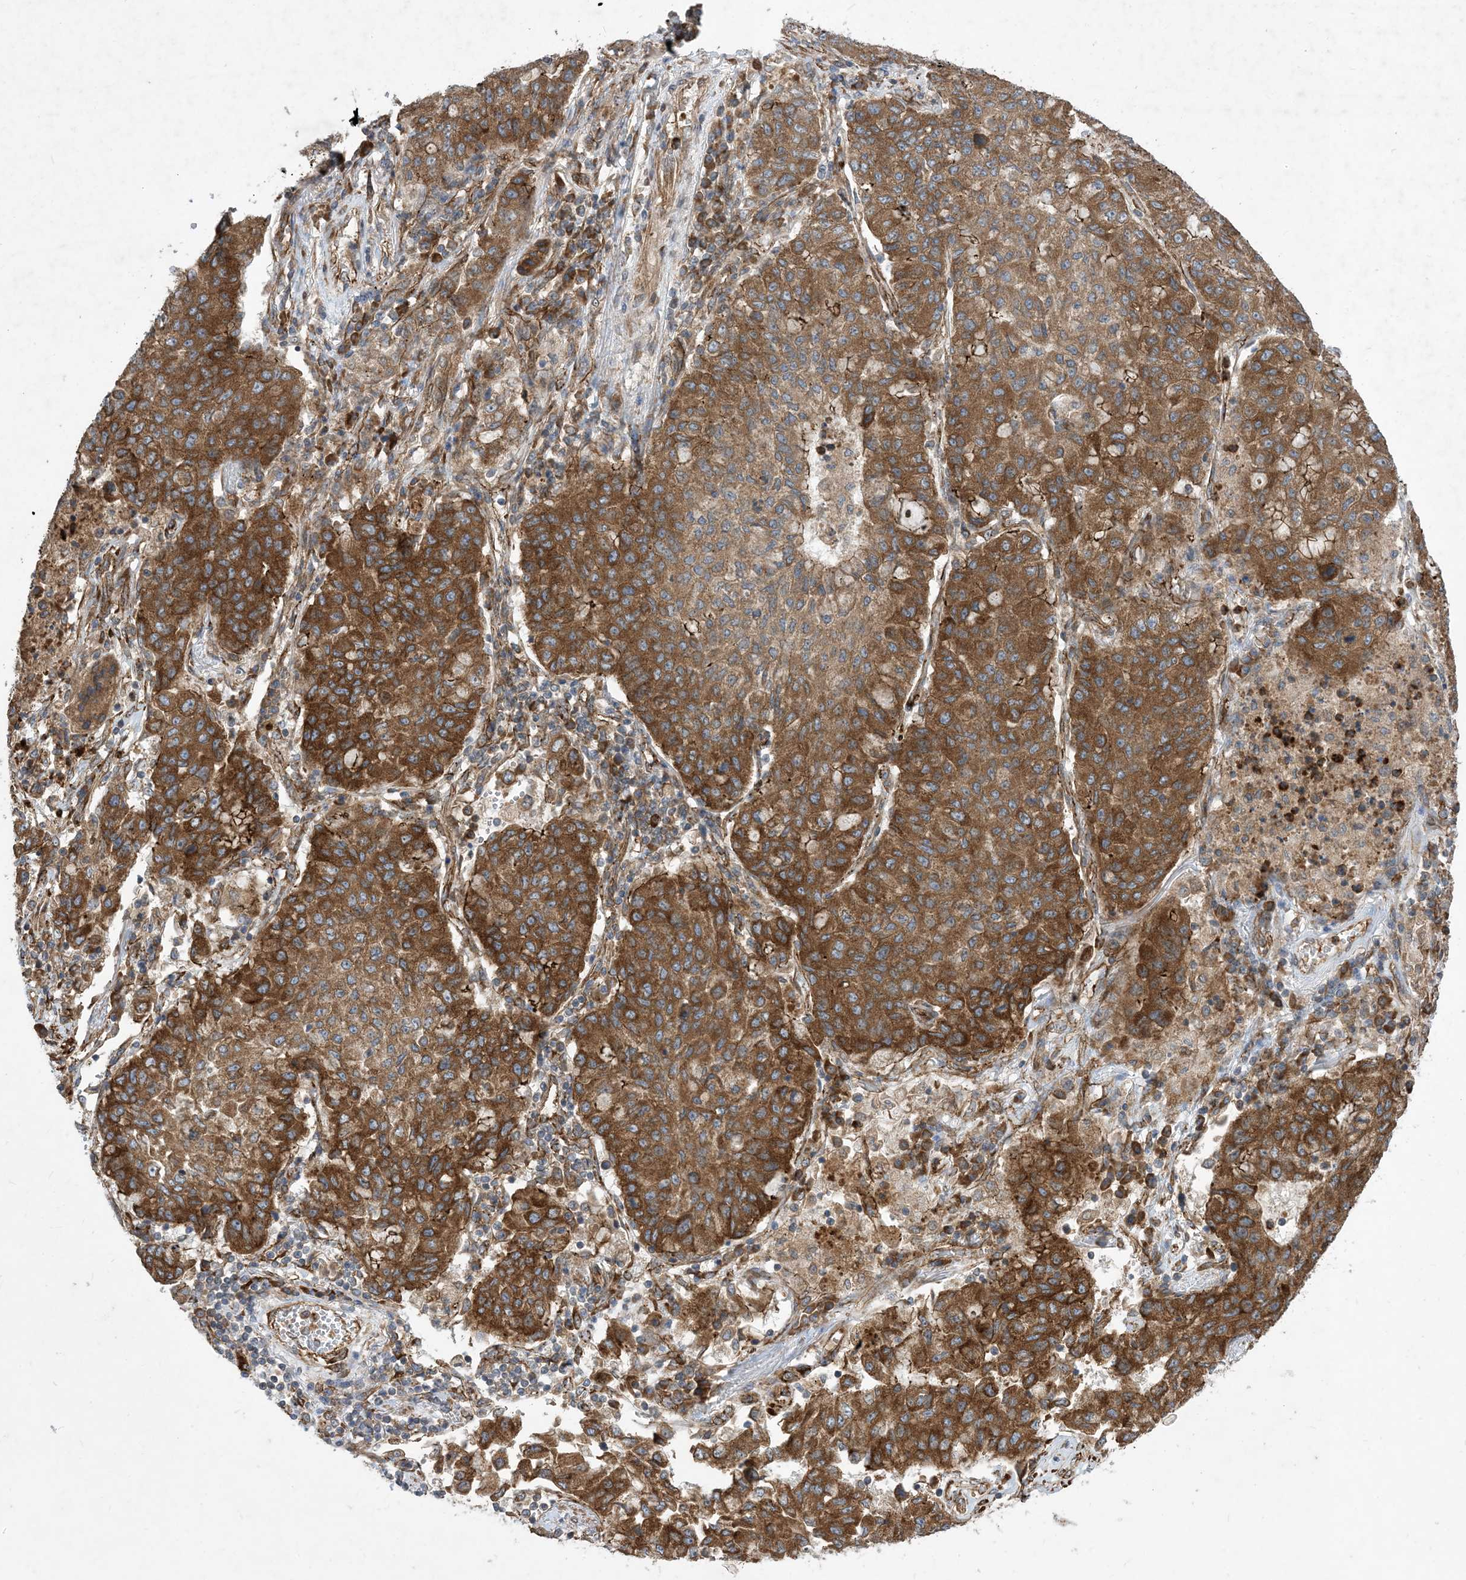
{"staining": {"intensity": "moderate", "quantity": ">75%", "location": "cytoplasmic/membranous"}, "tissue": "lung cancer", "cell_type": "Tumor cells", "image_type": "cancer", "snomed": [{"axis": "morphology", "description": "Squamous cell carcinoma, NOS"}, {"axis": "topography", "description": "Lung"}], "caption": "Protein analysis of lung squamous cell carcinoma tissue reveals moderate cytoplasmic/membranous staining in approximately >75% of tumor cells. (DAB IHC with brightfield microscopy, high magnification).", "gene": "OTOP1", "patient": {"sex": "male", "age": 74}}